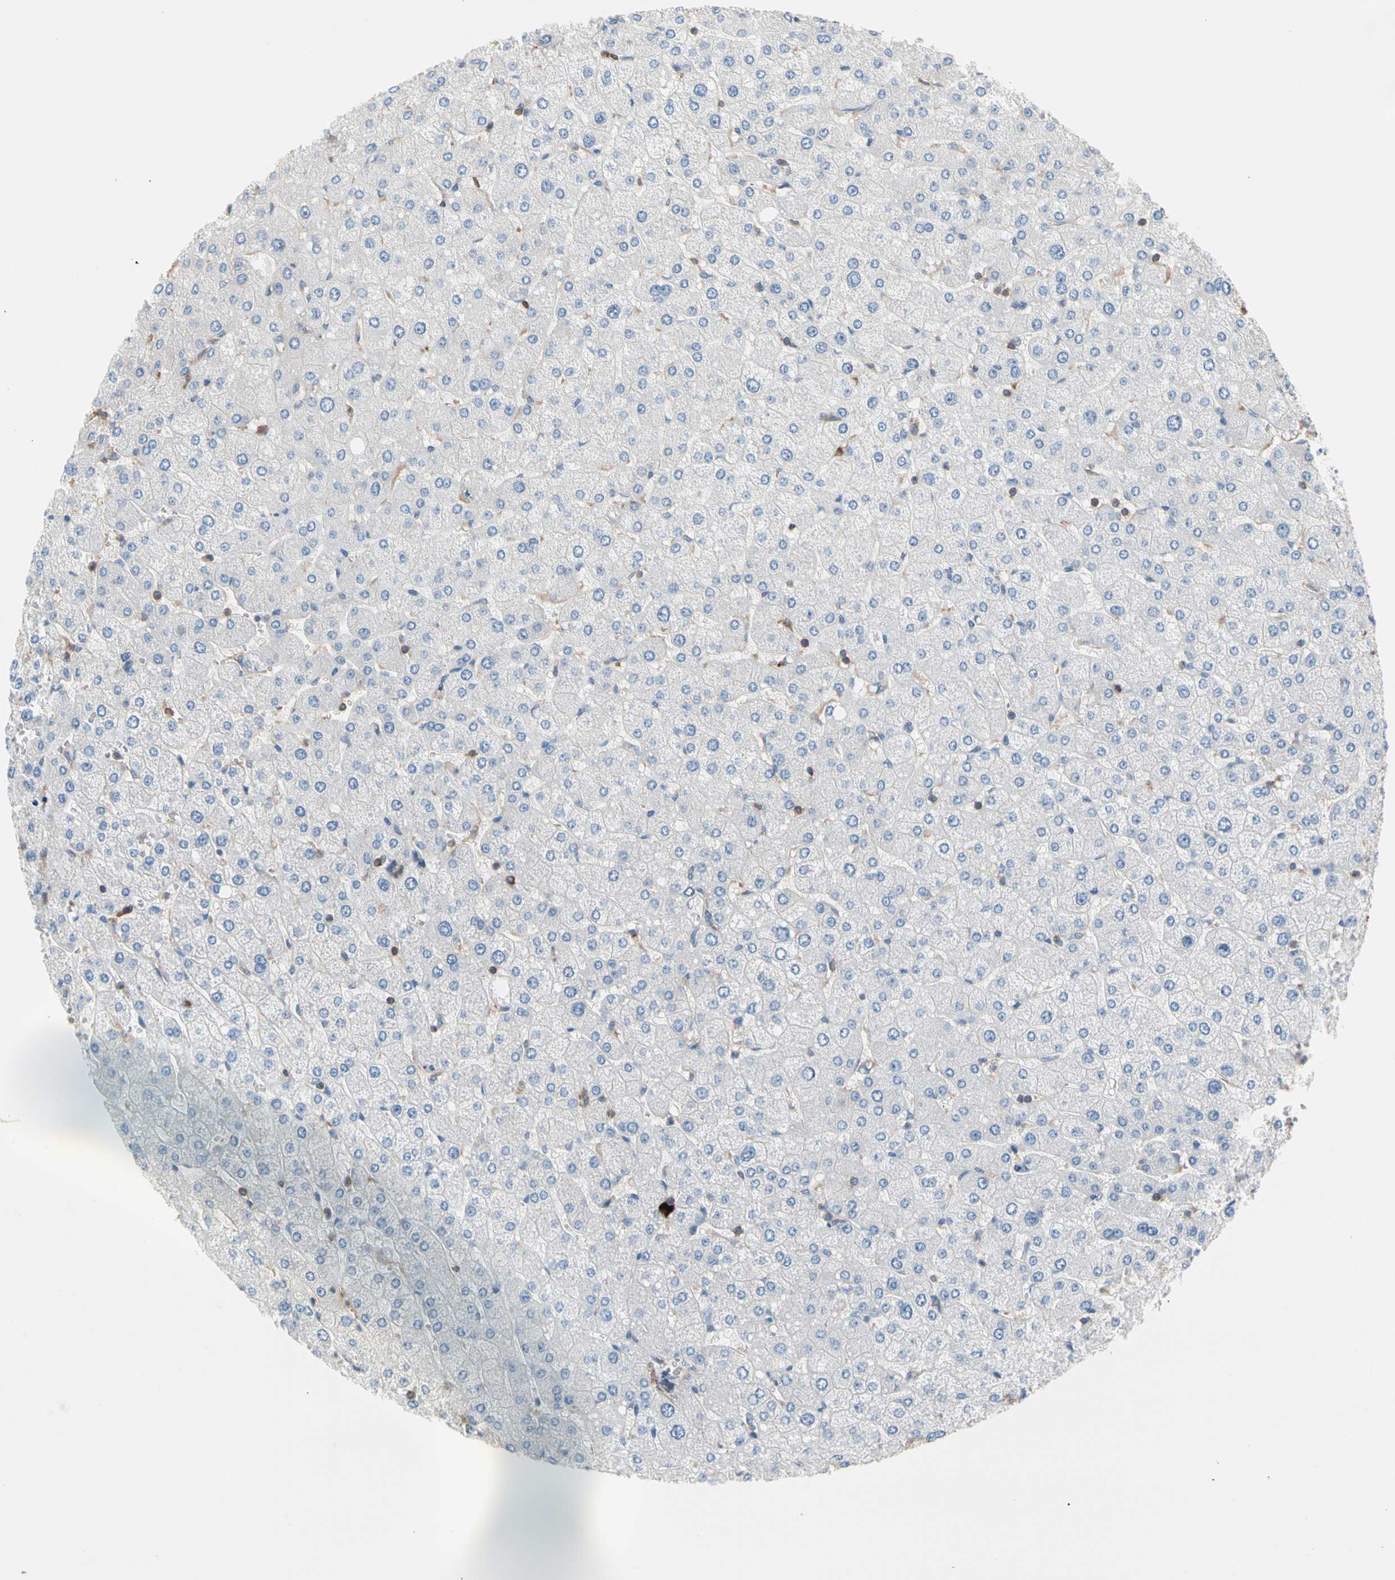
{"staining": {"intensity": "weak", "quantity": ">75%", "location": "cytoplasmic/membranous"}, "tissue": "liver", "cell_type": "Cholangiocytes", "image_type": "normal", "snomed": [{"axis": "morphology", "description": "Normal tissue, NOS"}, {"axis": "topography", "description": "Liver"}], "caption": "IHC (DAB (3,3'-diaminobenzidine)) staining of normal human liver exhibits weak cytoplasmic/membranous protein staining in about >75% of cholangiocytes. The staining is performed using DAB brown chromogen to label protein expression. The nuclei are counter-stained blue using hematoxylin.", "gene": "ROCK1", "patient": {"sex": "male", "age": 55}}